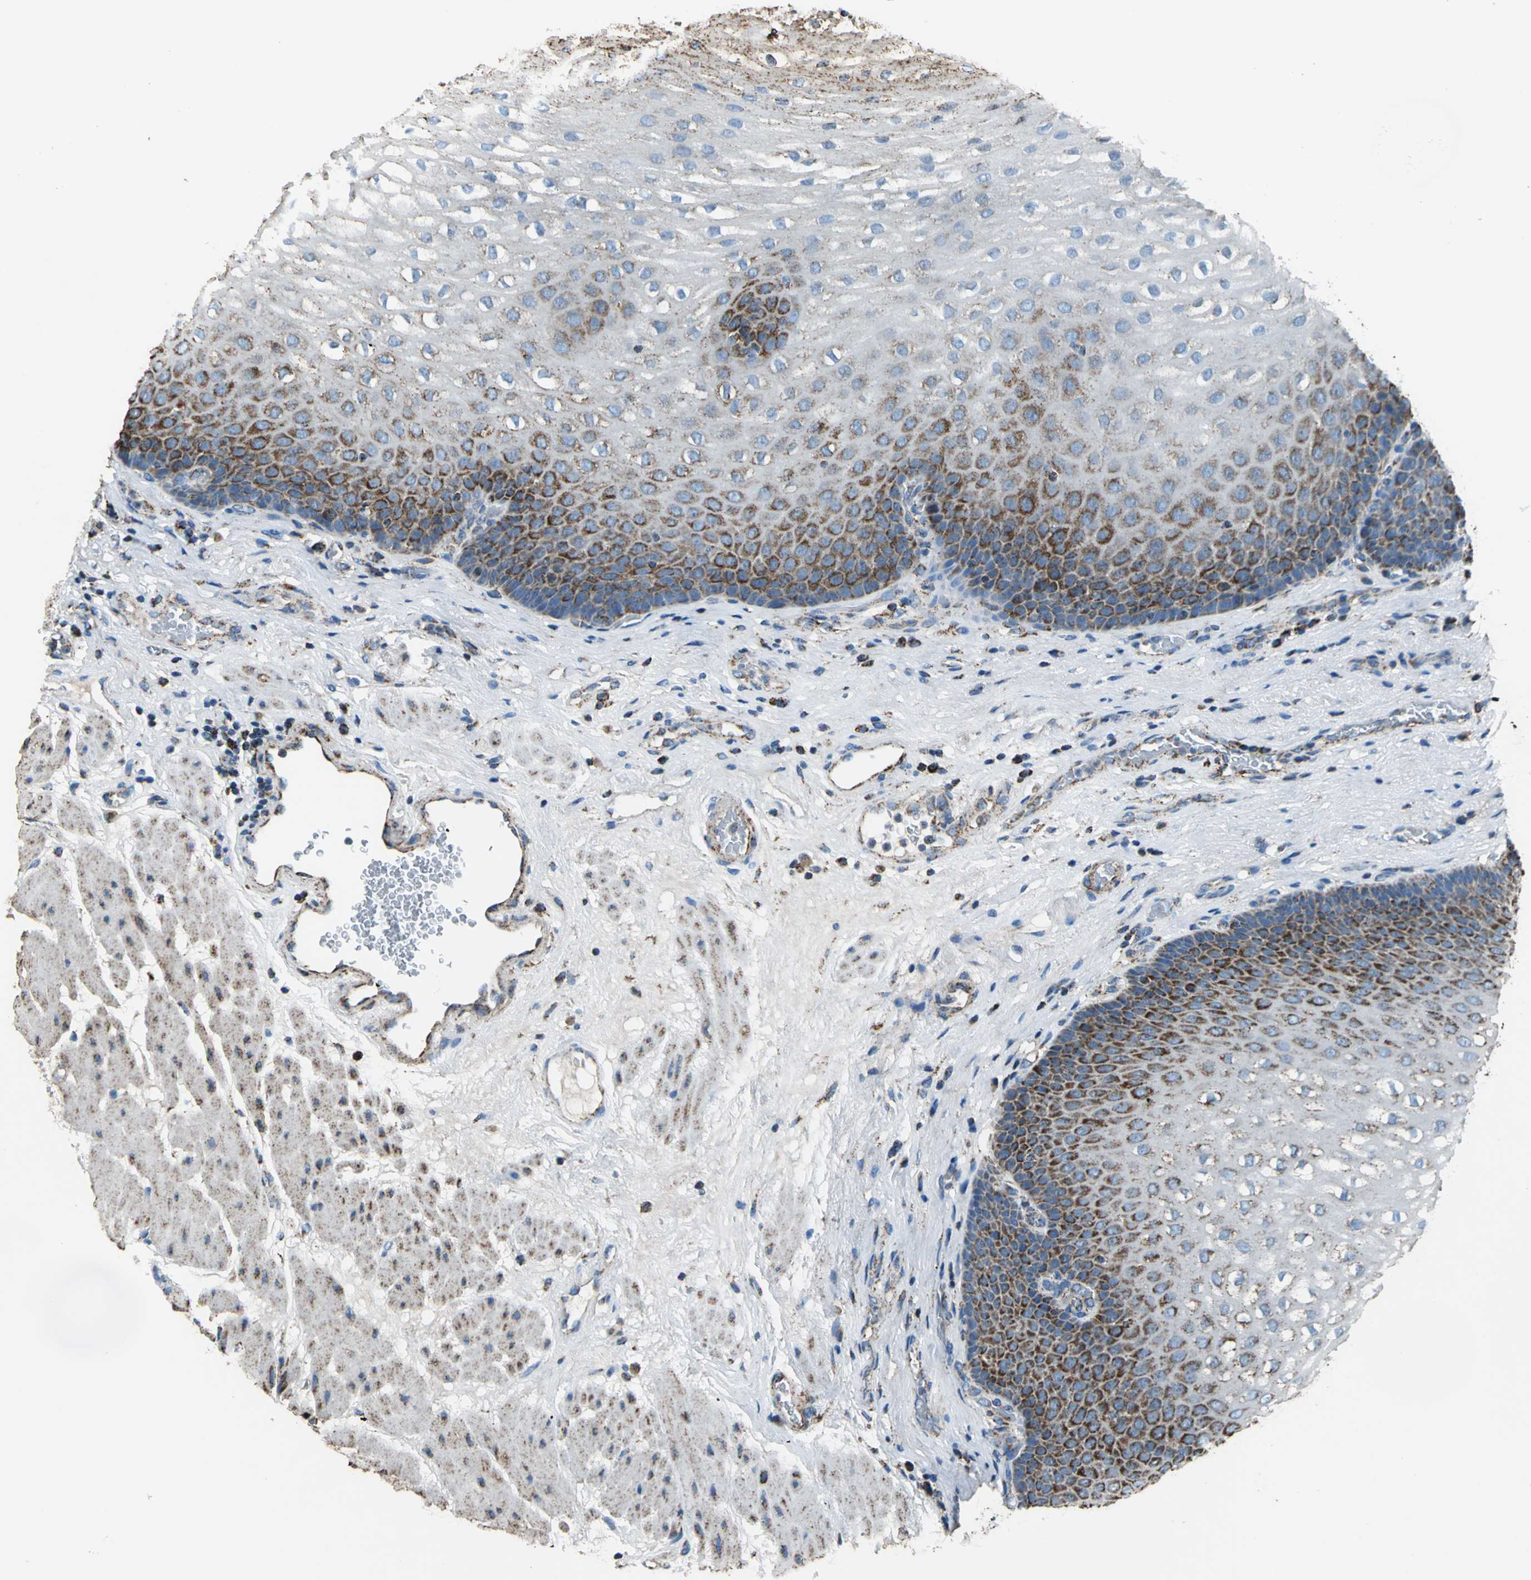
{"staining": {"intensity": "strong", "quantity": "25%-75%", "location": "cytoplasmic/membranous"}, "tissue": "esophagus", "cell_type": "Squamous epithelial cells", "image_type": "normal", "snomed": [{"axis": "morphology", "description": "Normal tissue, NOS"}, {"axis": "topography", "description": "Esophagus"}], "caption": "IHC (DAB (3,3'-diaminobenzidine)) staining of benign human esophagus exhibits strong cytoplasmic/membranous protein expression in approximately 25%-75% of squamous epithelial cells. (DAB = brown stain, brightfield microscopy at high magnification).", "gene": "ECH1", "patient": {"sex": "male", "age": 48}}